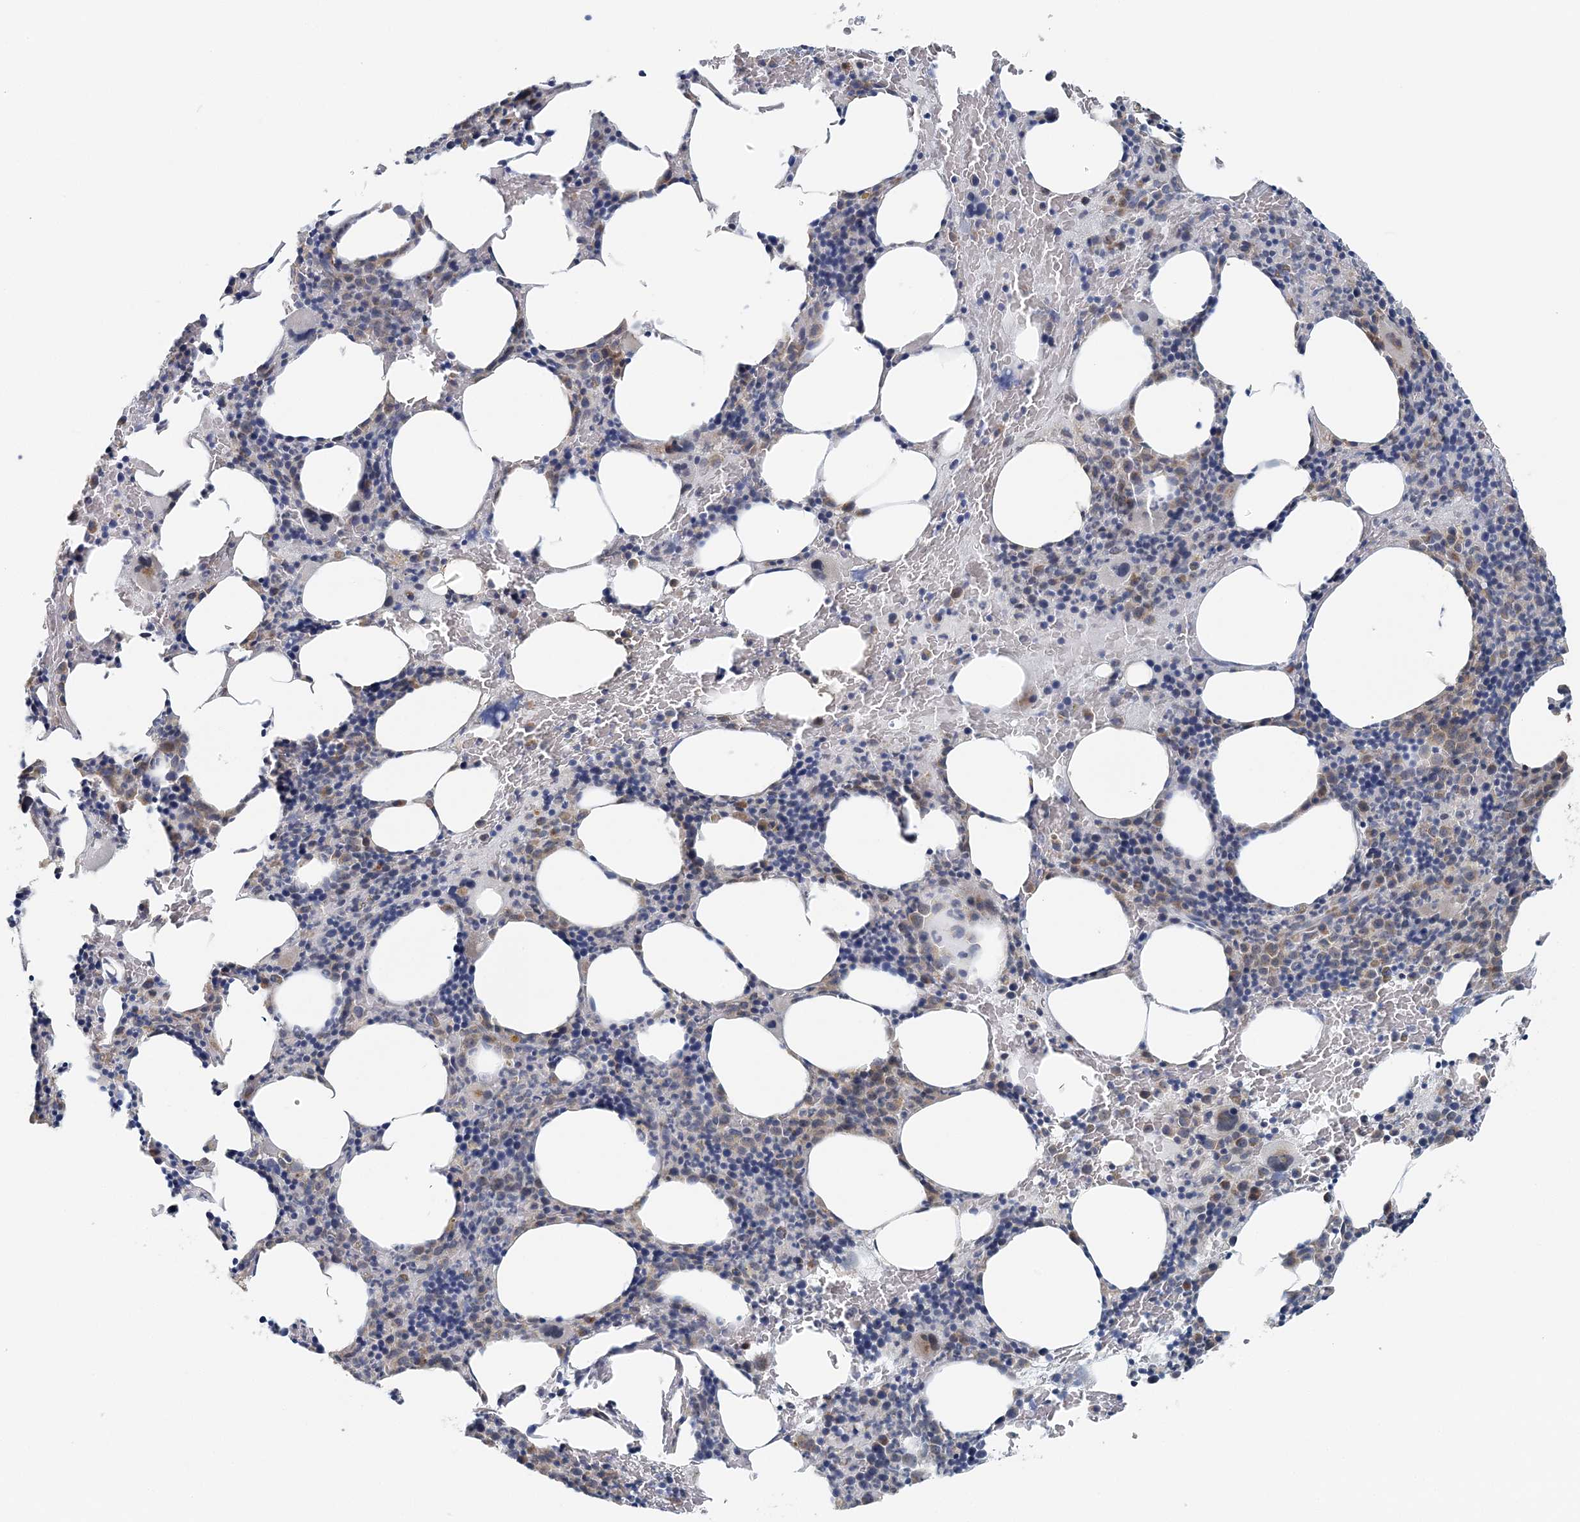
{"staining": {"intensity": "weak", "quantity": "<25%", "location": "cytoplasmic/membranous"}, "tissue": "bone marrow", "cell_type": "Hematopoietic cells", "image_type": "normal", "snomed": [{"axis": "morphology", "description": "Normal tissue, NOS"}, {"axis": "topography", "description": "Bone marrow"}], "caption": "High power microscopy micrograph of an immunohistochemistry (IHC) micrograph of normal bone marrow, revealing no significant staining in hematopoietic cells. (DAB (3,3'-diaminobenzidine) immunohistochemistry (IHC) visualized using brightfield microscopy, high magnification).", "gene": "RNF150", "patient": {"sex": "male", "age": 62}}